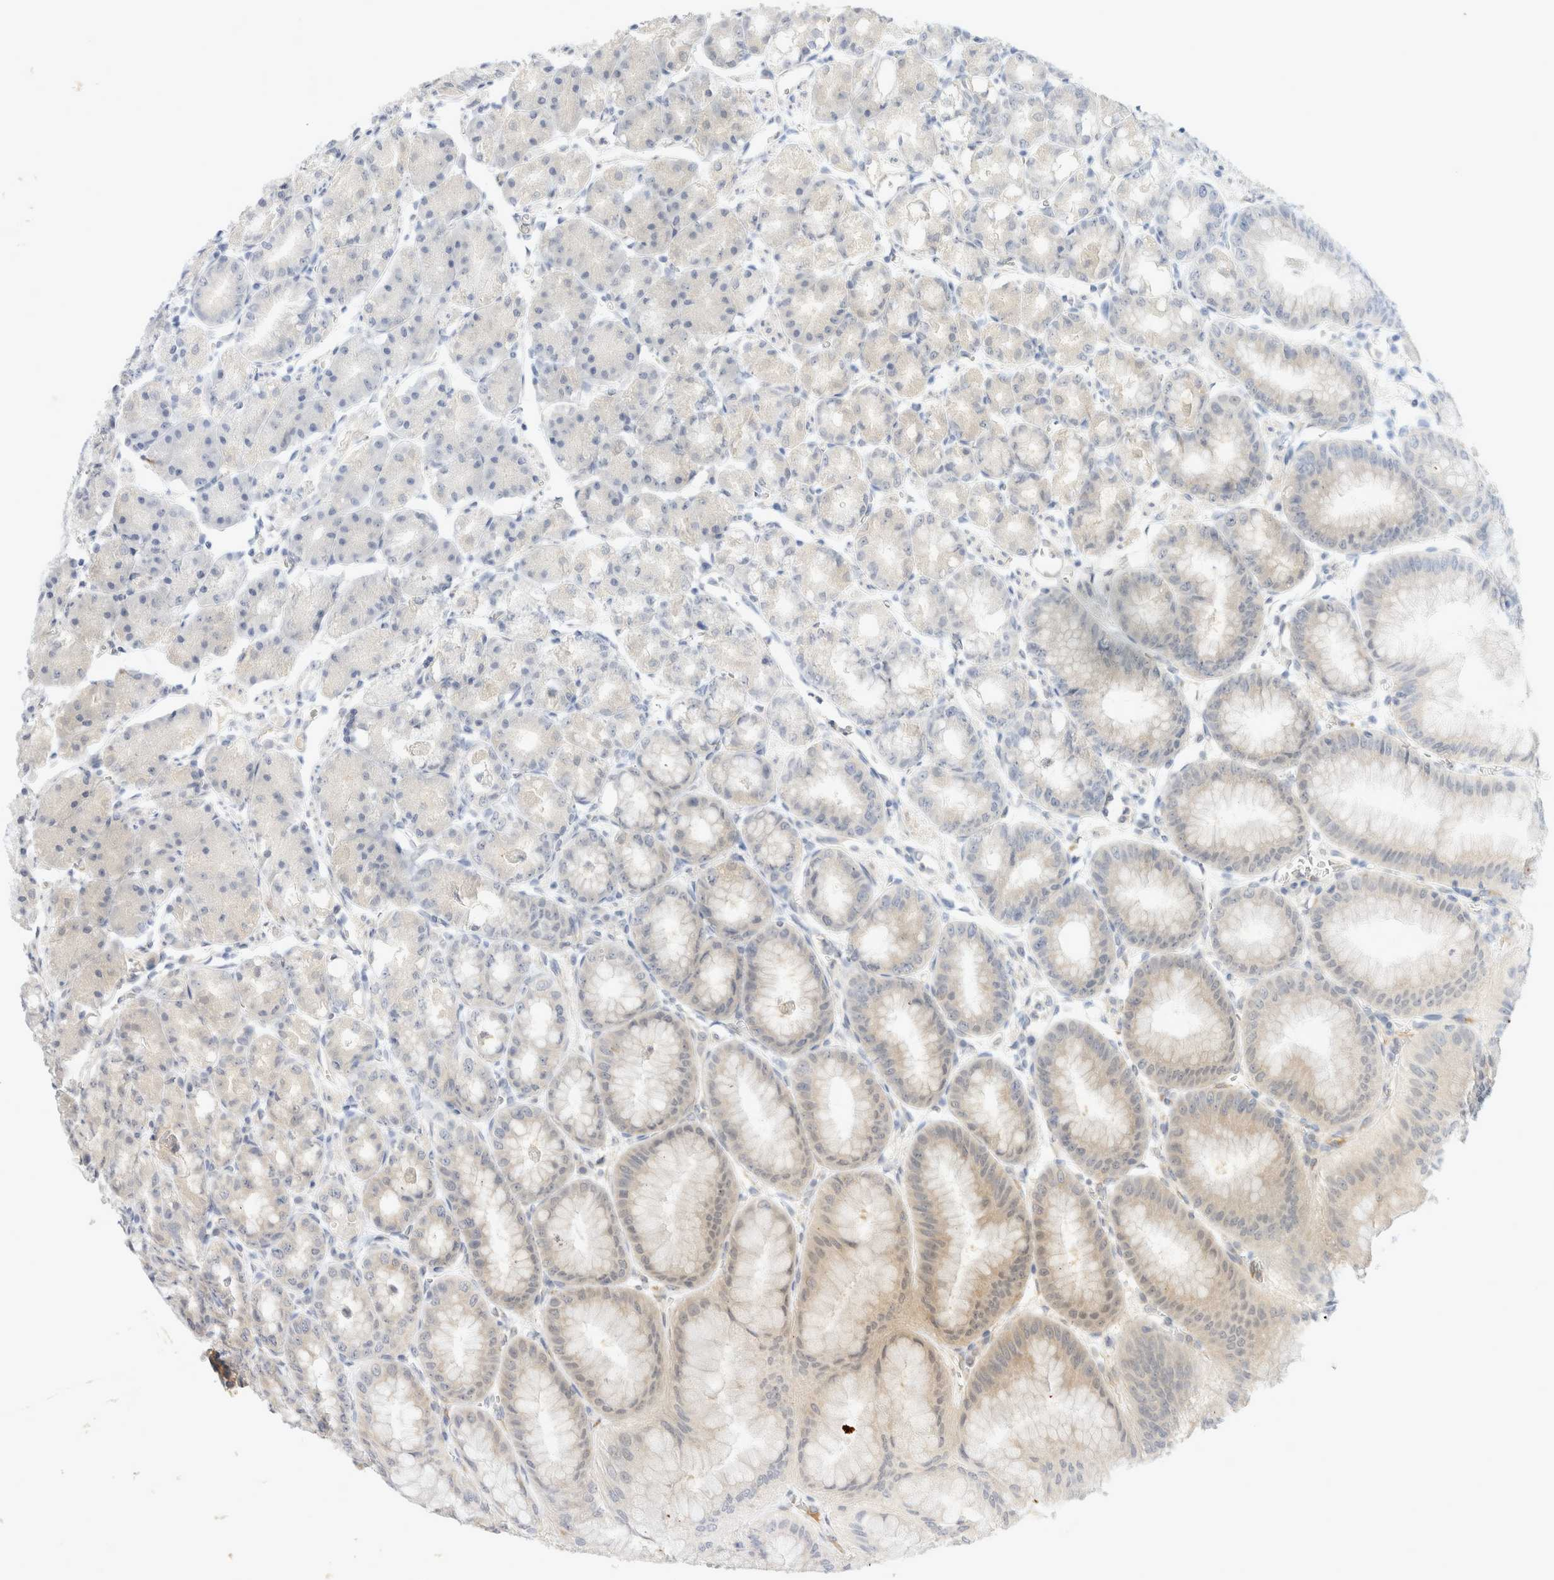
{"staining": {"intensity": "weak", "quantity": "<25%", "location": "cytoplasmic/membranous"}, "tissue": "stomach", "cell_type": "Glandular cells", "image_type": "normal", "snomed": [{"axis": "morphology", "description": "Normal tissue, NOS"}, {"axis": "topography", "description": "Stomach, lower"}], "caption": "A high-resolution image shows IHC staining of normal stomach, which reveals no significant positivity in glandular cells. (DAB (3,3'-diaminobenzidine) immunohistochemistry with hematoxylin counter stain).", "gene": "EIF4G3", "patient": {"sex": "male", "age": 71}}